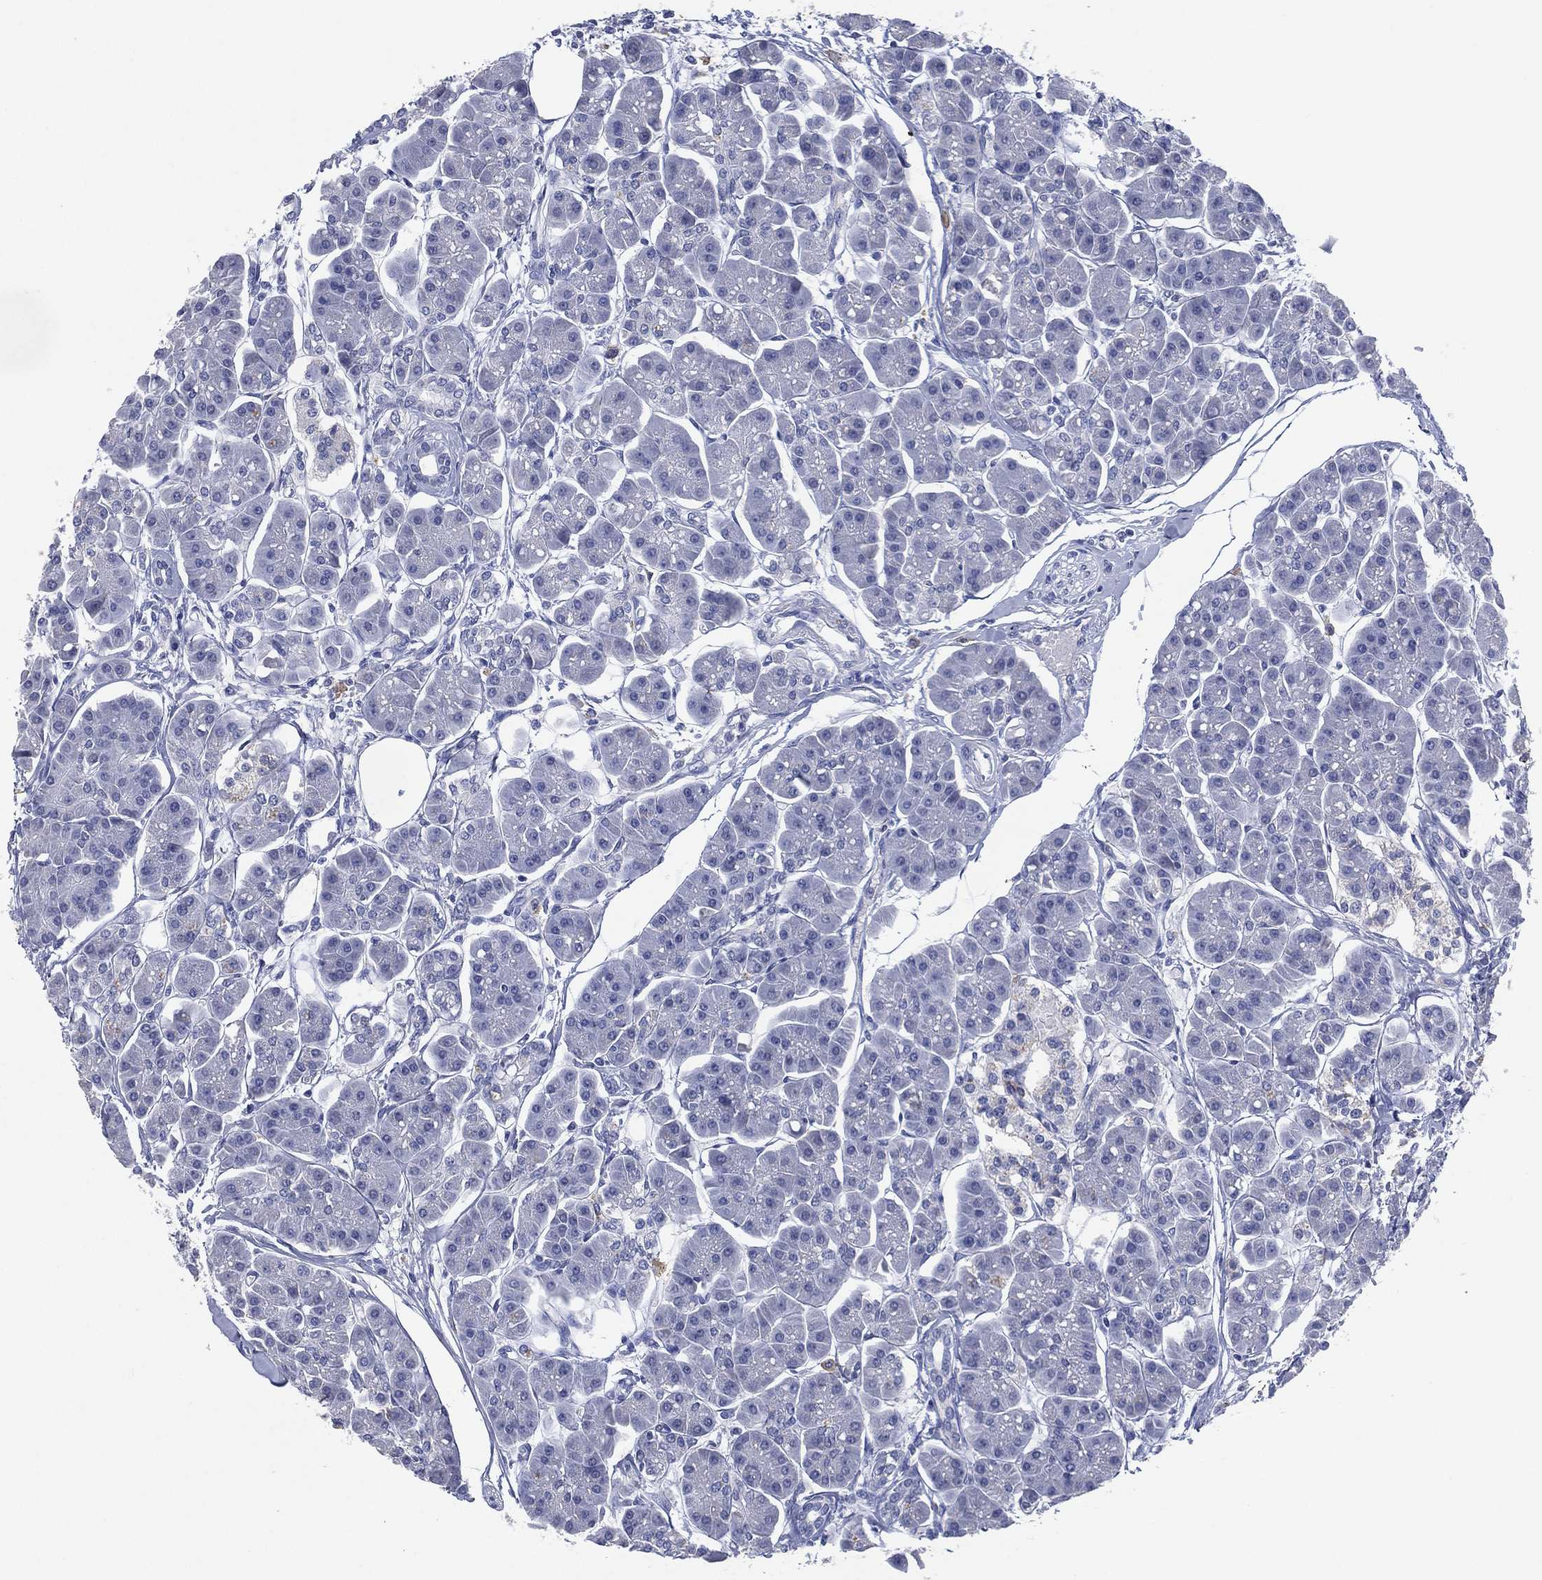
{"staining": {"intensity": "negative", "quantity": "none", "location": "none"}, "tissue": "pancreas", "cell_type": "Exocrine glandular cells", "image_type": "normal", "snomed": [{"axis": "morphology", "description": "Normal tissue, NOS"}, {"axis": "topography", "description": "Adipose tissue"}, {"axis": "topography", "description": "Pancreas"}, {"axis": "topography", "description": "Peripheral nerve tissue"}], "caption": "A micrograph of human pancreas is negative for staining in exocrine glandular cells. The staining was performed using DAB to visualize the protein expression in brown, while the nuclei were stained in blue with hematoxylin (Magnification: 20x).", "gene": "FSCN2", "patient": {"sex": "female", "age": 58}}